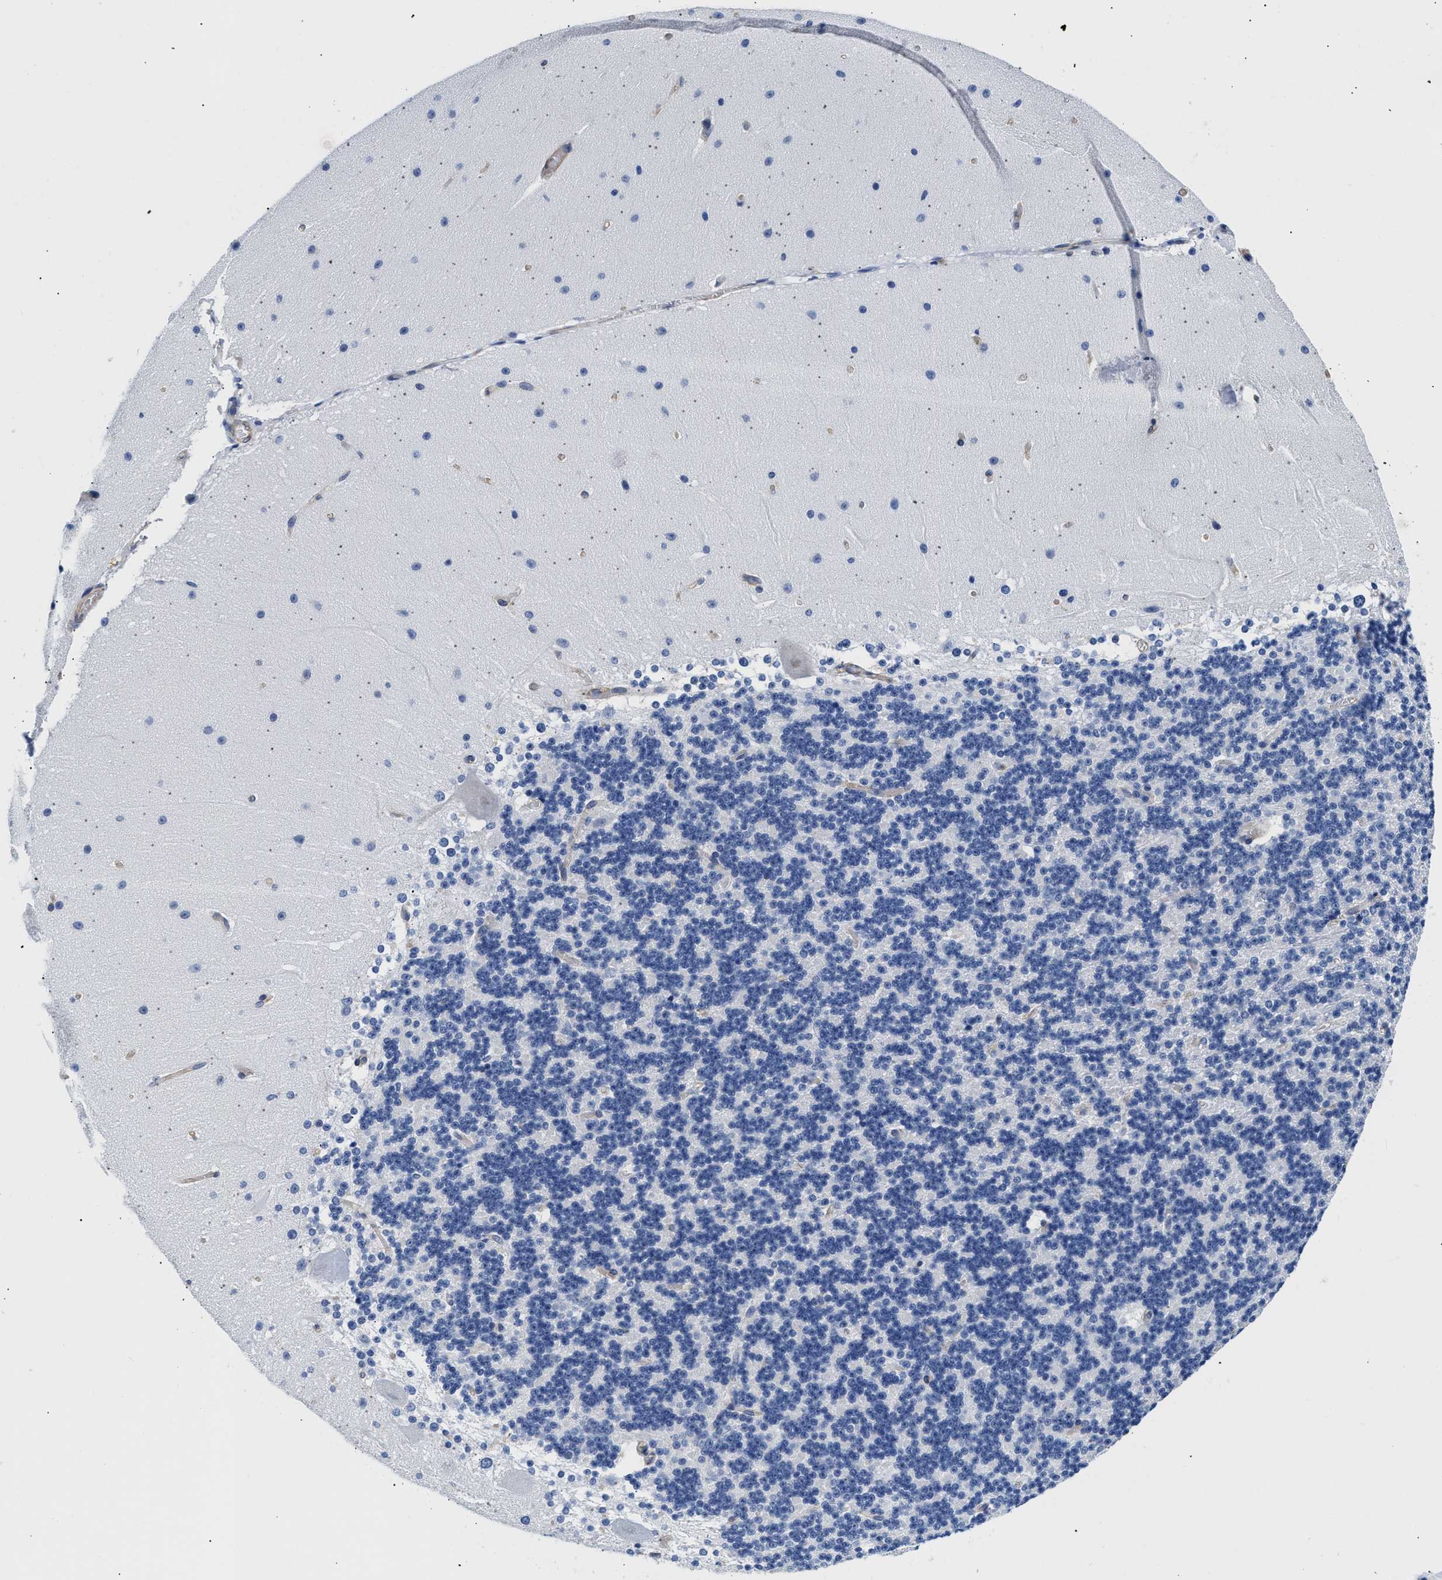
{"staining": {"intensity": "negative", "quantity": "none", "location": "none"}, "tissue": "cerebellum", "cell_type": "Cells in granular layer", "image_type": "normal", "snomed": [{"axis": "morphology", "description": "Normal tissue, NOS"}, {"axis": "topography", "description": "Cerebellum"}], "caption": "IHC of unremarkable cerebellum demonstrates no positivity in cells in granular layer.", "gene": "TRIM29", "patient": {"sex": "female", "age": 19}}